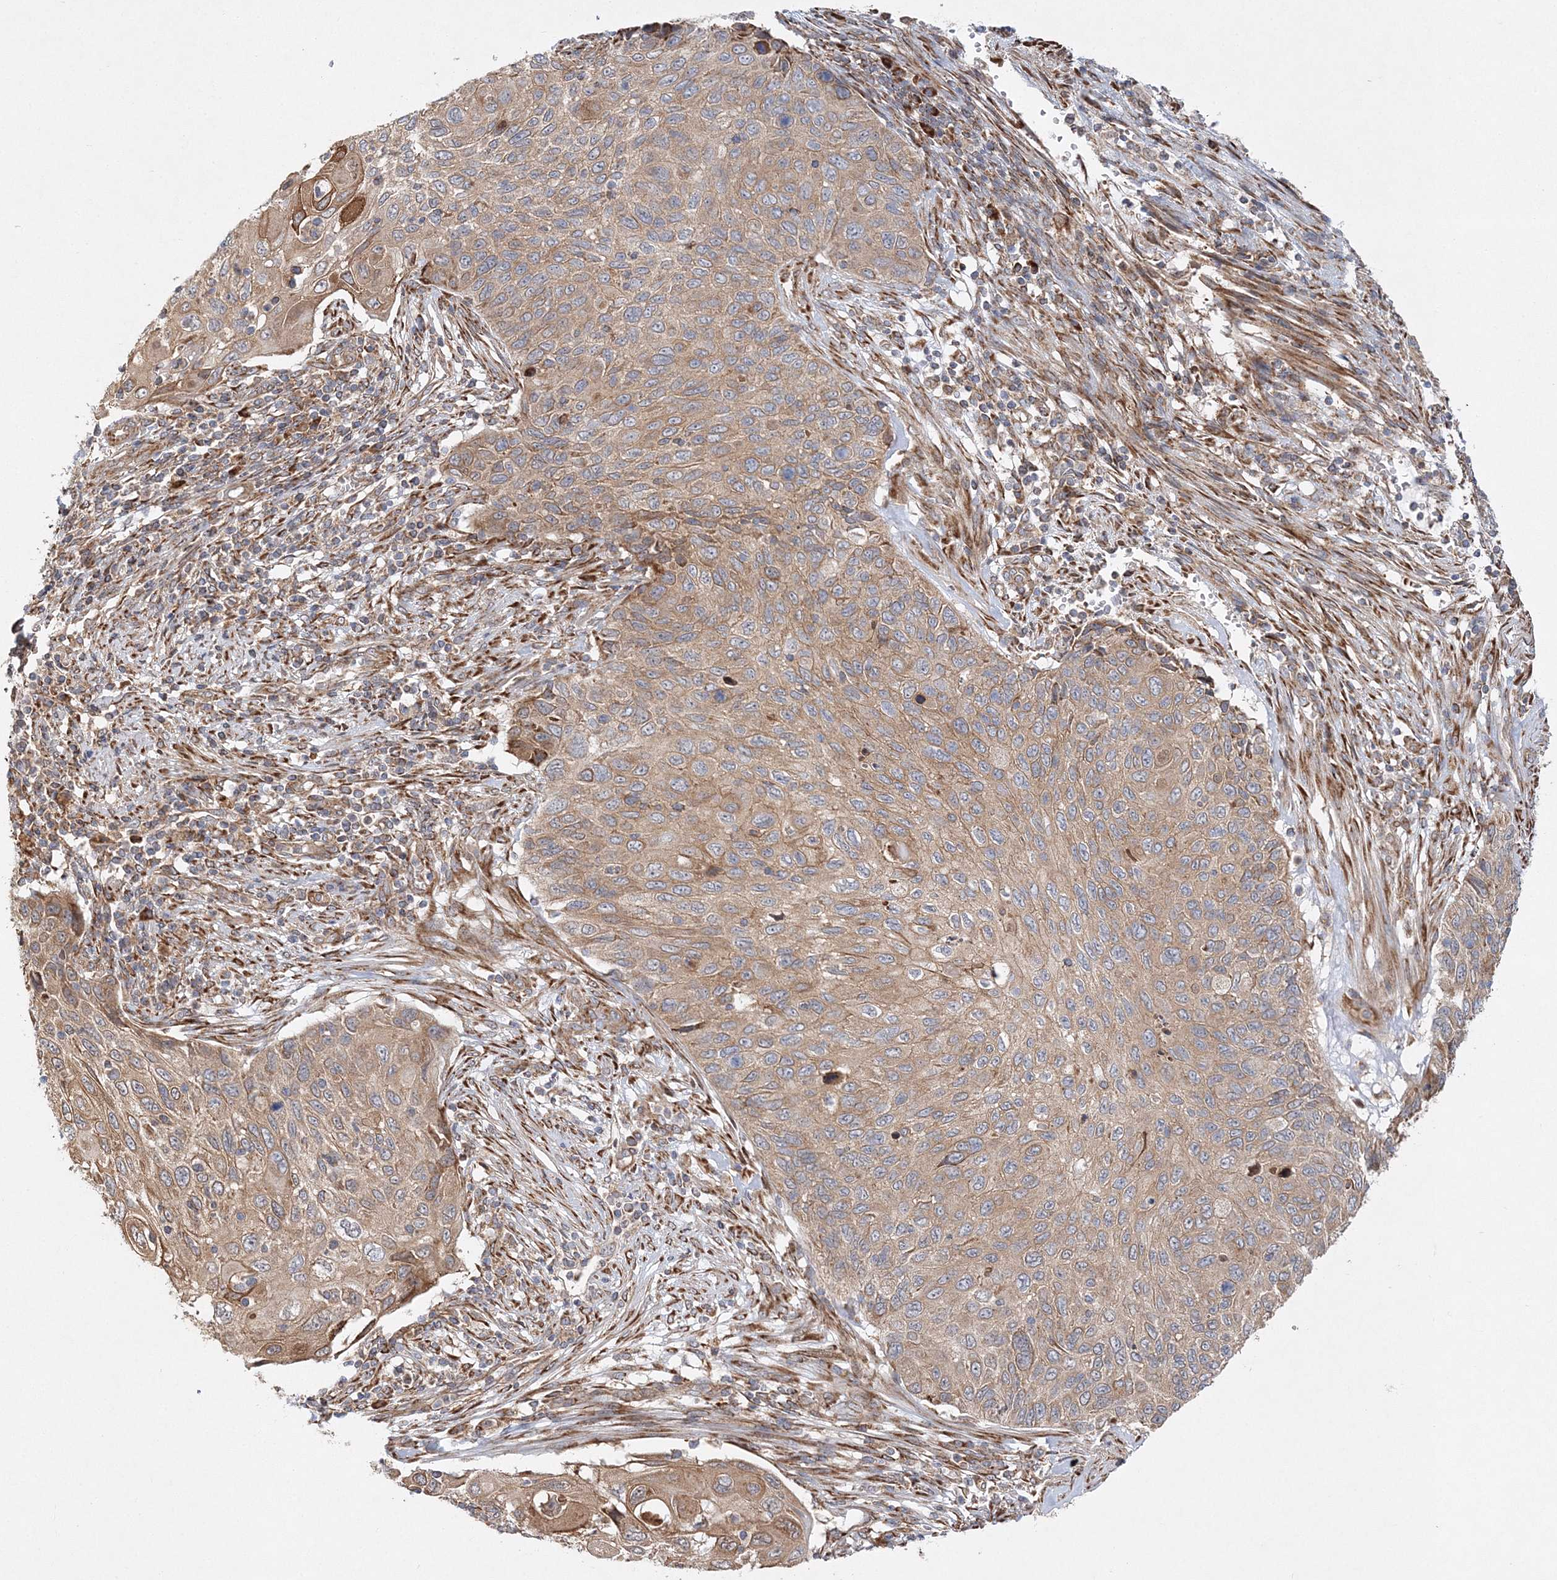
{"staining": {"intensity": "weak", "quantity": ">75%", "location": "cytoplasmic/membranous"}, "tissue": "cervical cancer", "cell_type": "Tumor cells", "image_type": "cancer", "snomed": [{"axis": "morphology", "description": "Squamous cell carcinoma, NOS"}, {"axis": "topography", "description": "Cervix"}], "caption": "Immunohistochemistry of human cervical cancer (squamous cell carcinoma) displays low levels of weak cytoplasmic/membranous staining in approximately >75% of tumor cells. The staining was performed using DAB (3,3'-diaminobenzidine), with brown indicating positive protein expression. Nuclei are stained blue with hematoxylin.", "gene": "ZFYVE16", "patient": {"sex": "female", "age": 70}}